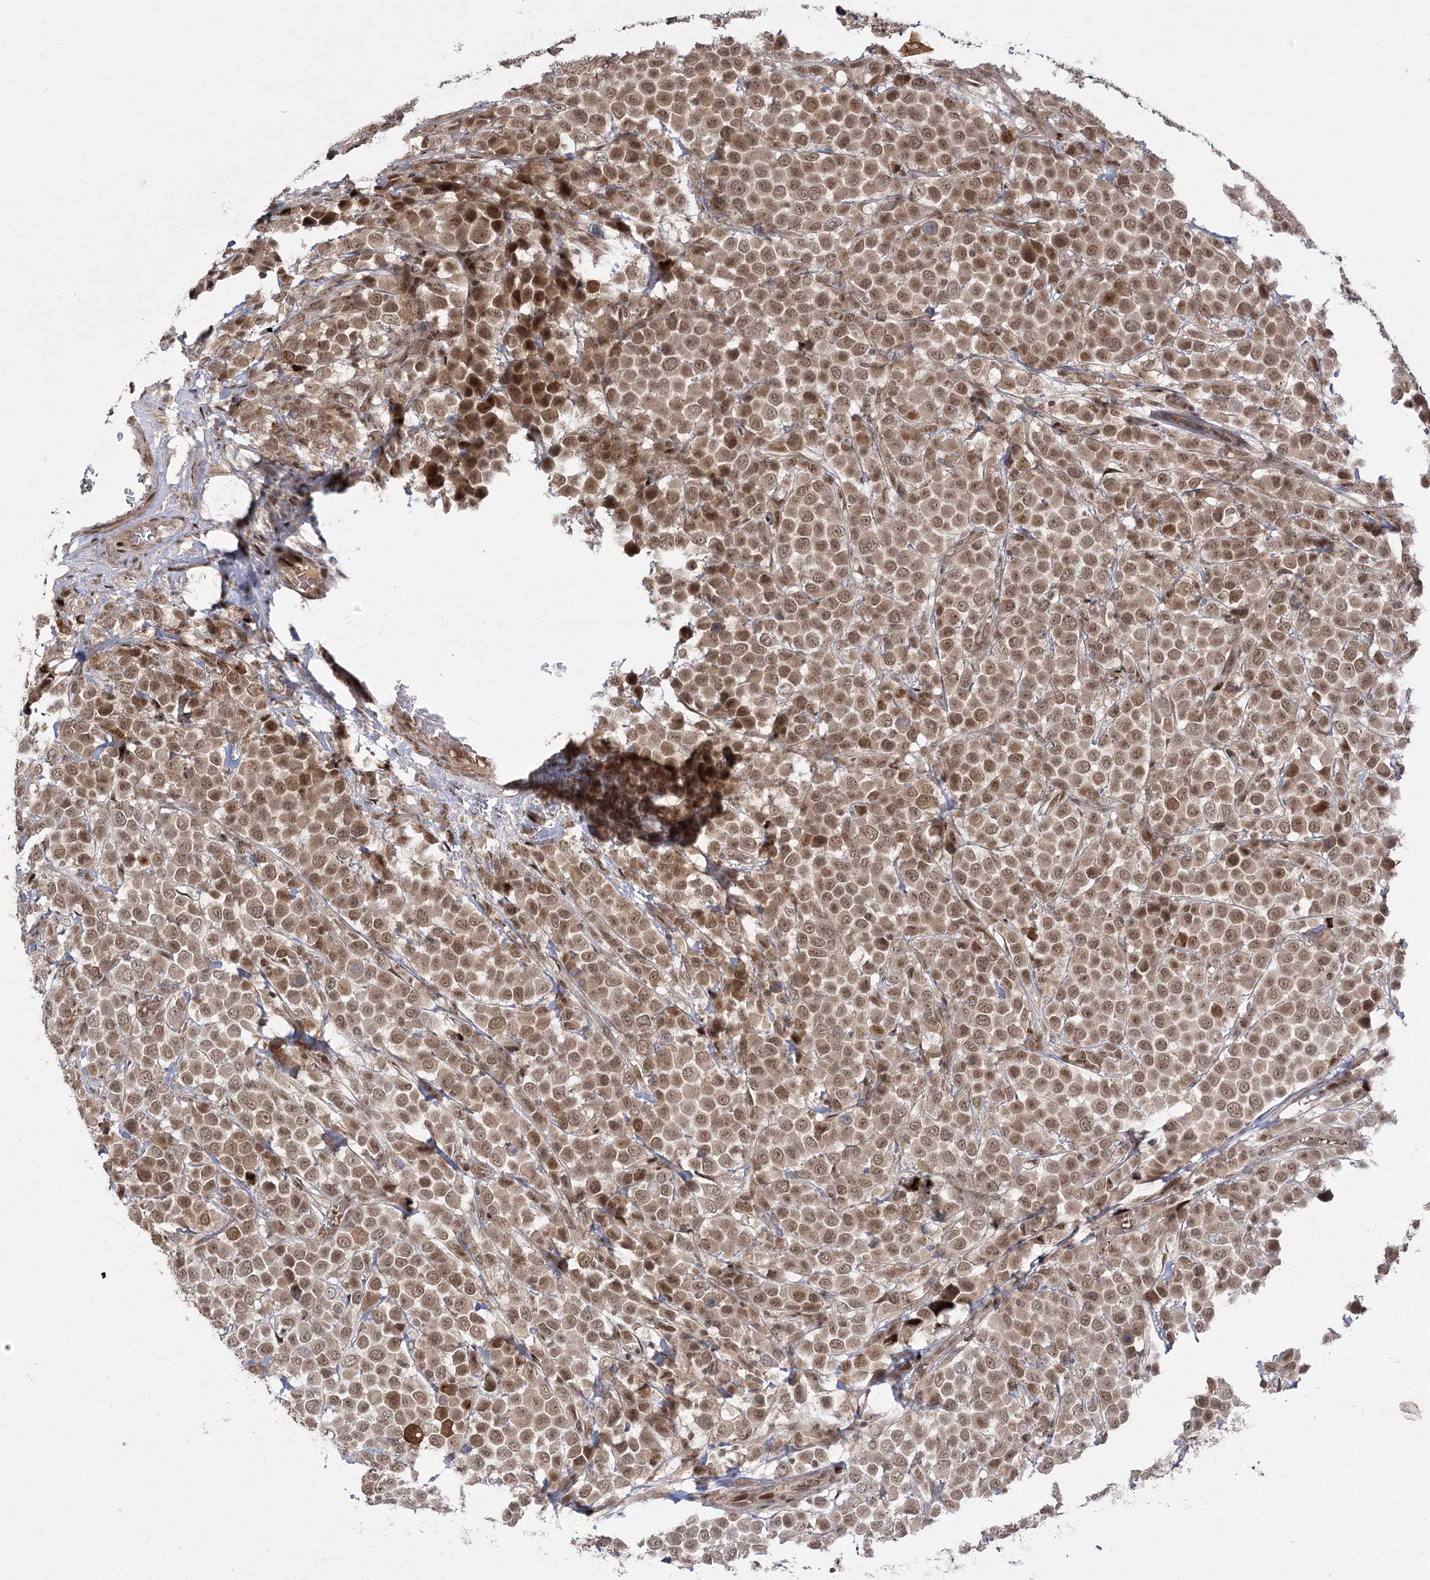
{"staining": {"intensity": "moderate", "quantity": ">75%", "location": "cytoplasmic/membranous,nuclear"}, "tissue": "breast cancer", "cell_type": "Tumor cells", "image_type": "cancer", "snomed": [{"axis": "morphology", "description": "Duct carcinoma"}, {"axis": "topography", "description": "Breast"}], "caption": "Immunohistochemical staining of breast cancer (intraductal carcinoma) displays moderate cytoplasmic/membranous and nuclear protein positivity in about >75% of tumor cells.", "gene": "HELQ", "patient": {"sex": "female", "age": 61}}